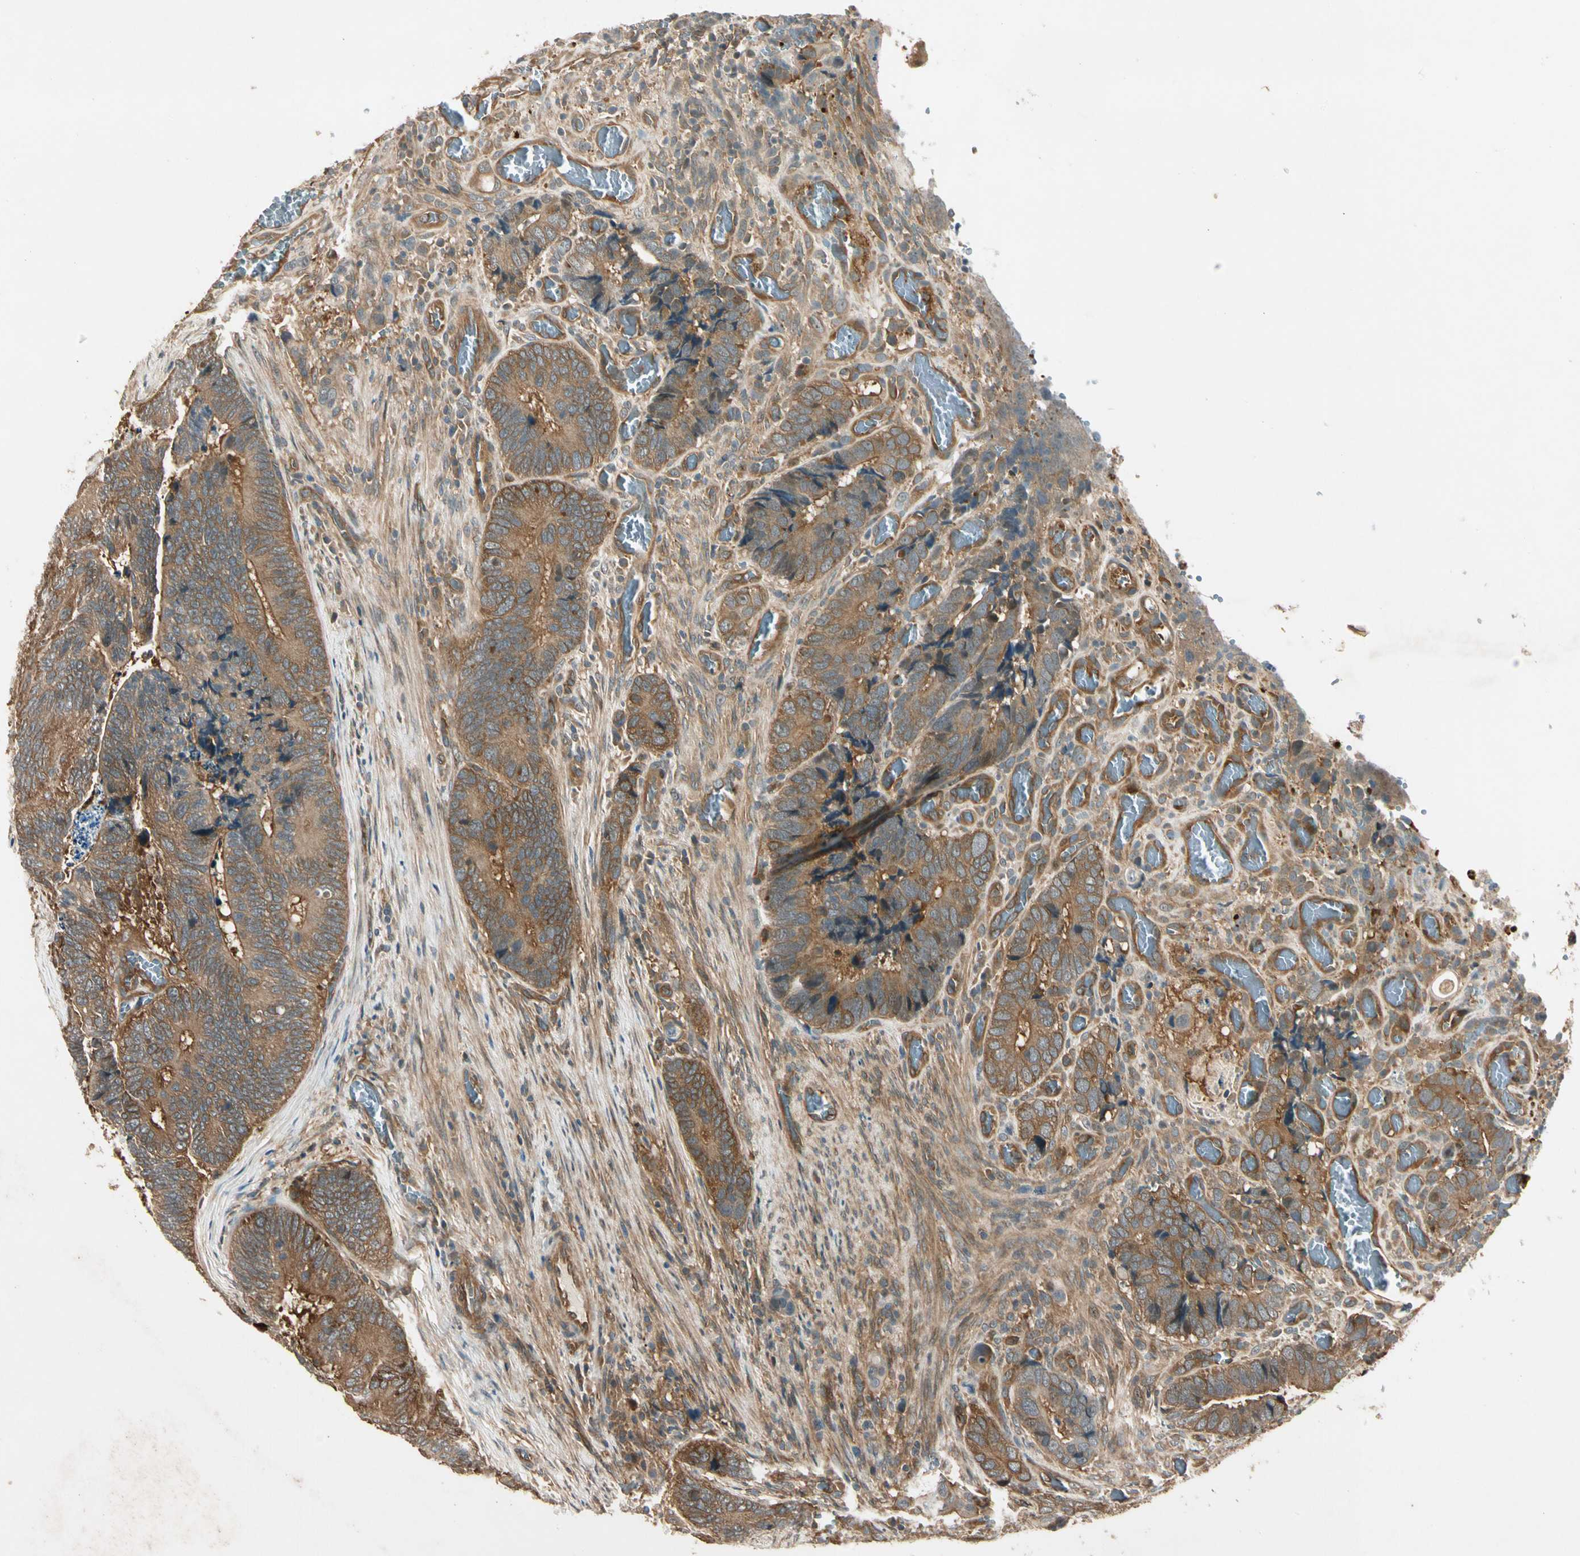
{"staining": {"intensity": "moderate", "quantity": ">75%", "location": "cytoplasmic/membranous"}, "tissue": "colorectal cancer", "cell_type": "Tumor cells", "image_type": "cancer", "snomed": [{"axis": "morphology", "description": "Adenocarcinoma, NOS"}, {"axis": "topography", "description": "Colon"}], "caption": "A high-resolution photomicrograph shows IHC staining of adenocarcinoma (colorectal), which demonstrates moderate cytoplasmic/membranous expression in approximately >75% of tumor cells.", "gene": "ROCK2", "patient": {"sex": "male", "age": 72}}